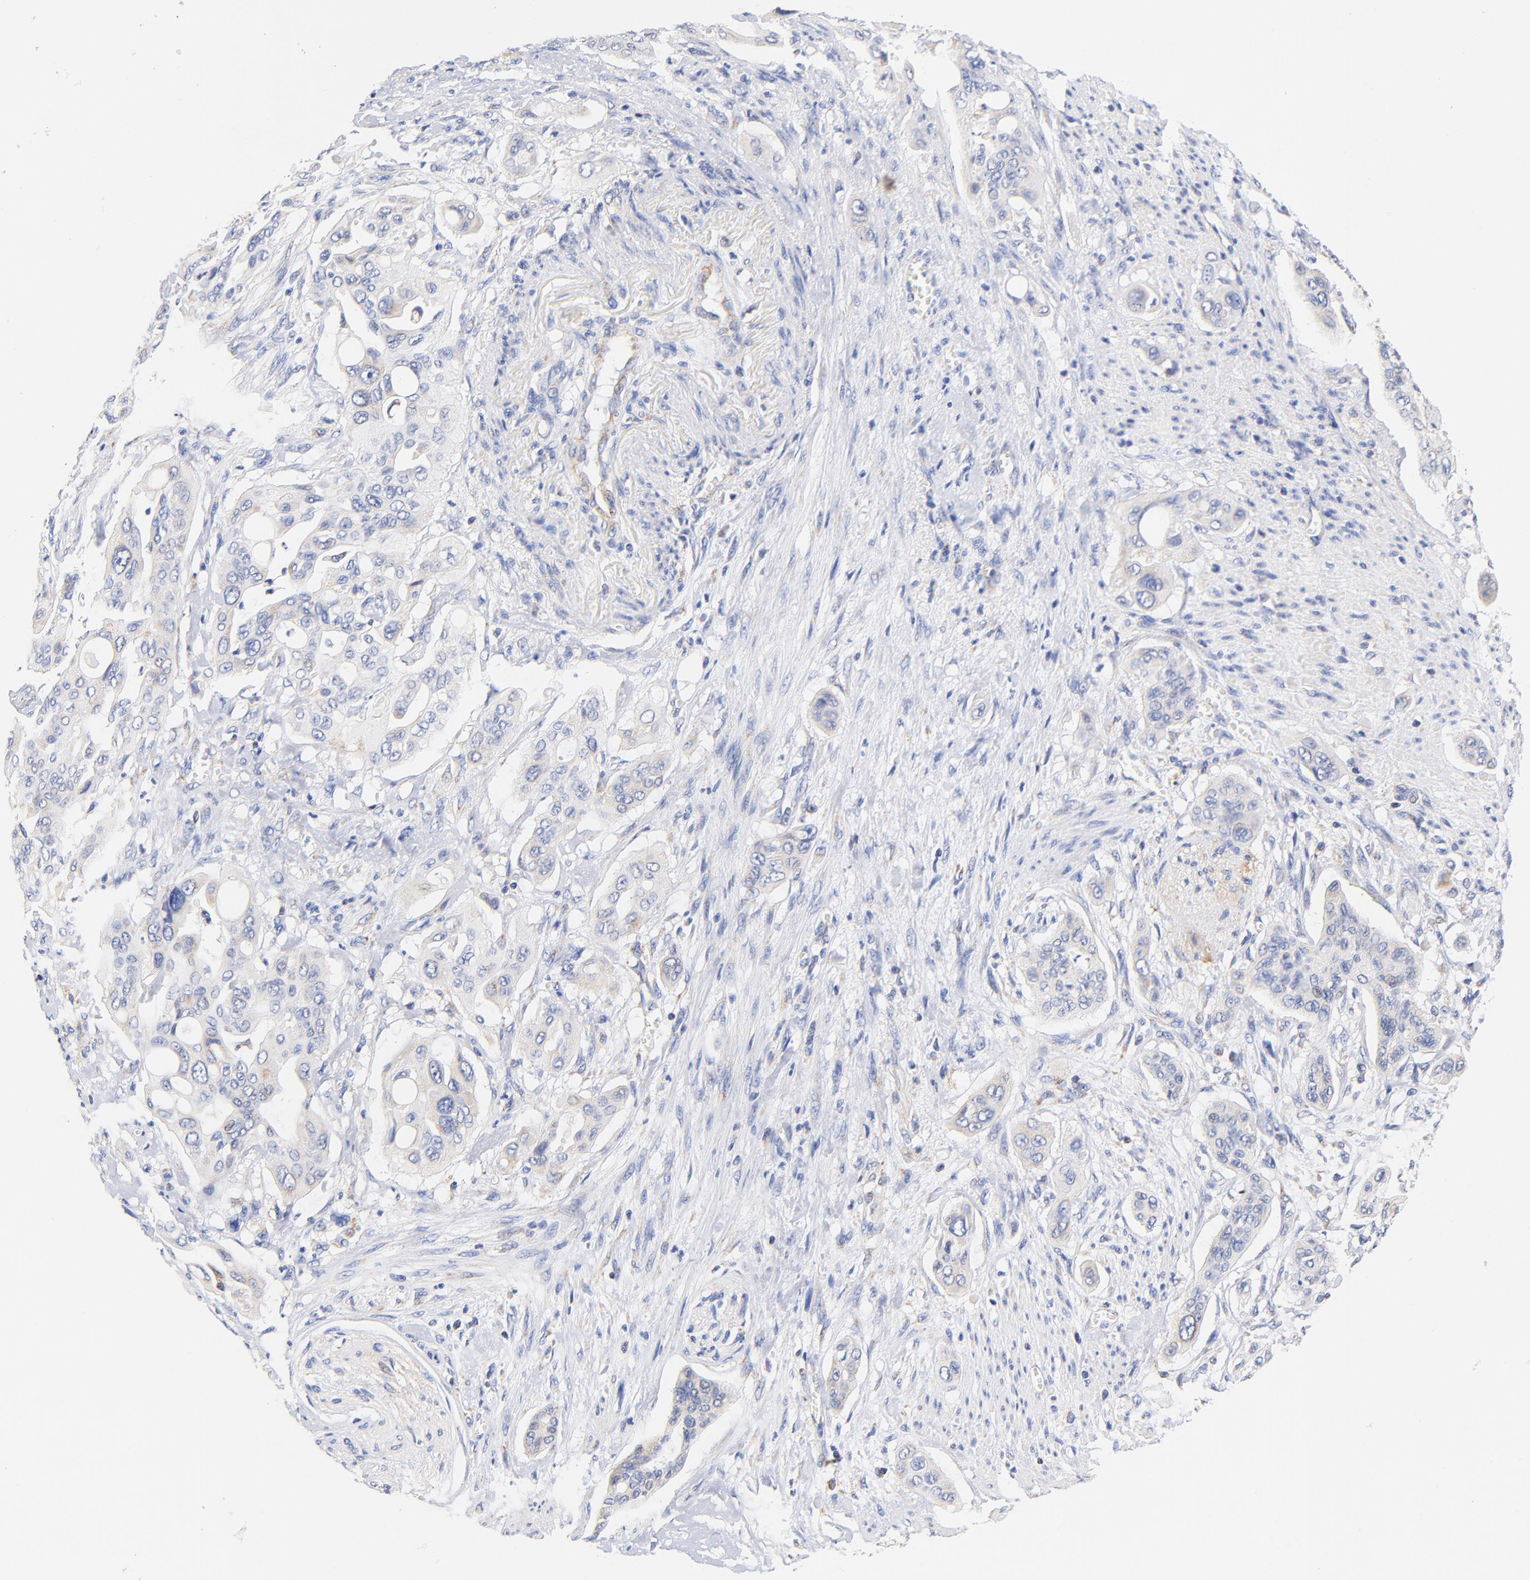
{"staining": {"intensity": "weak", "quantity": "<25%", "location": "cytoplasmic/membranous"}, "tissue": "pancreatic cancer", "cell_type": "Tumor cells", "image_type": "cancer", "snomed": [{"axis": "morphology", "description": "Adenocarcinoma, NOS"}, {"axis": "topography", "description": "Pancreas"}], "caption": "DAB immunohistochemical staining of human pancreatic cancer (adenocarcinoma) displays no significant positivity in tumor cells. (DAB (3,3'-diaminobenzidine) IHC with hematoxylin counter stain).", "gene": "ATP5F1D", "patient": {"sex": "male", "age": 77}}